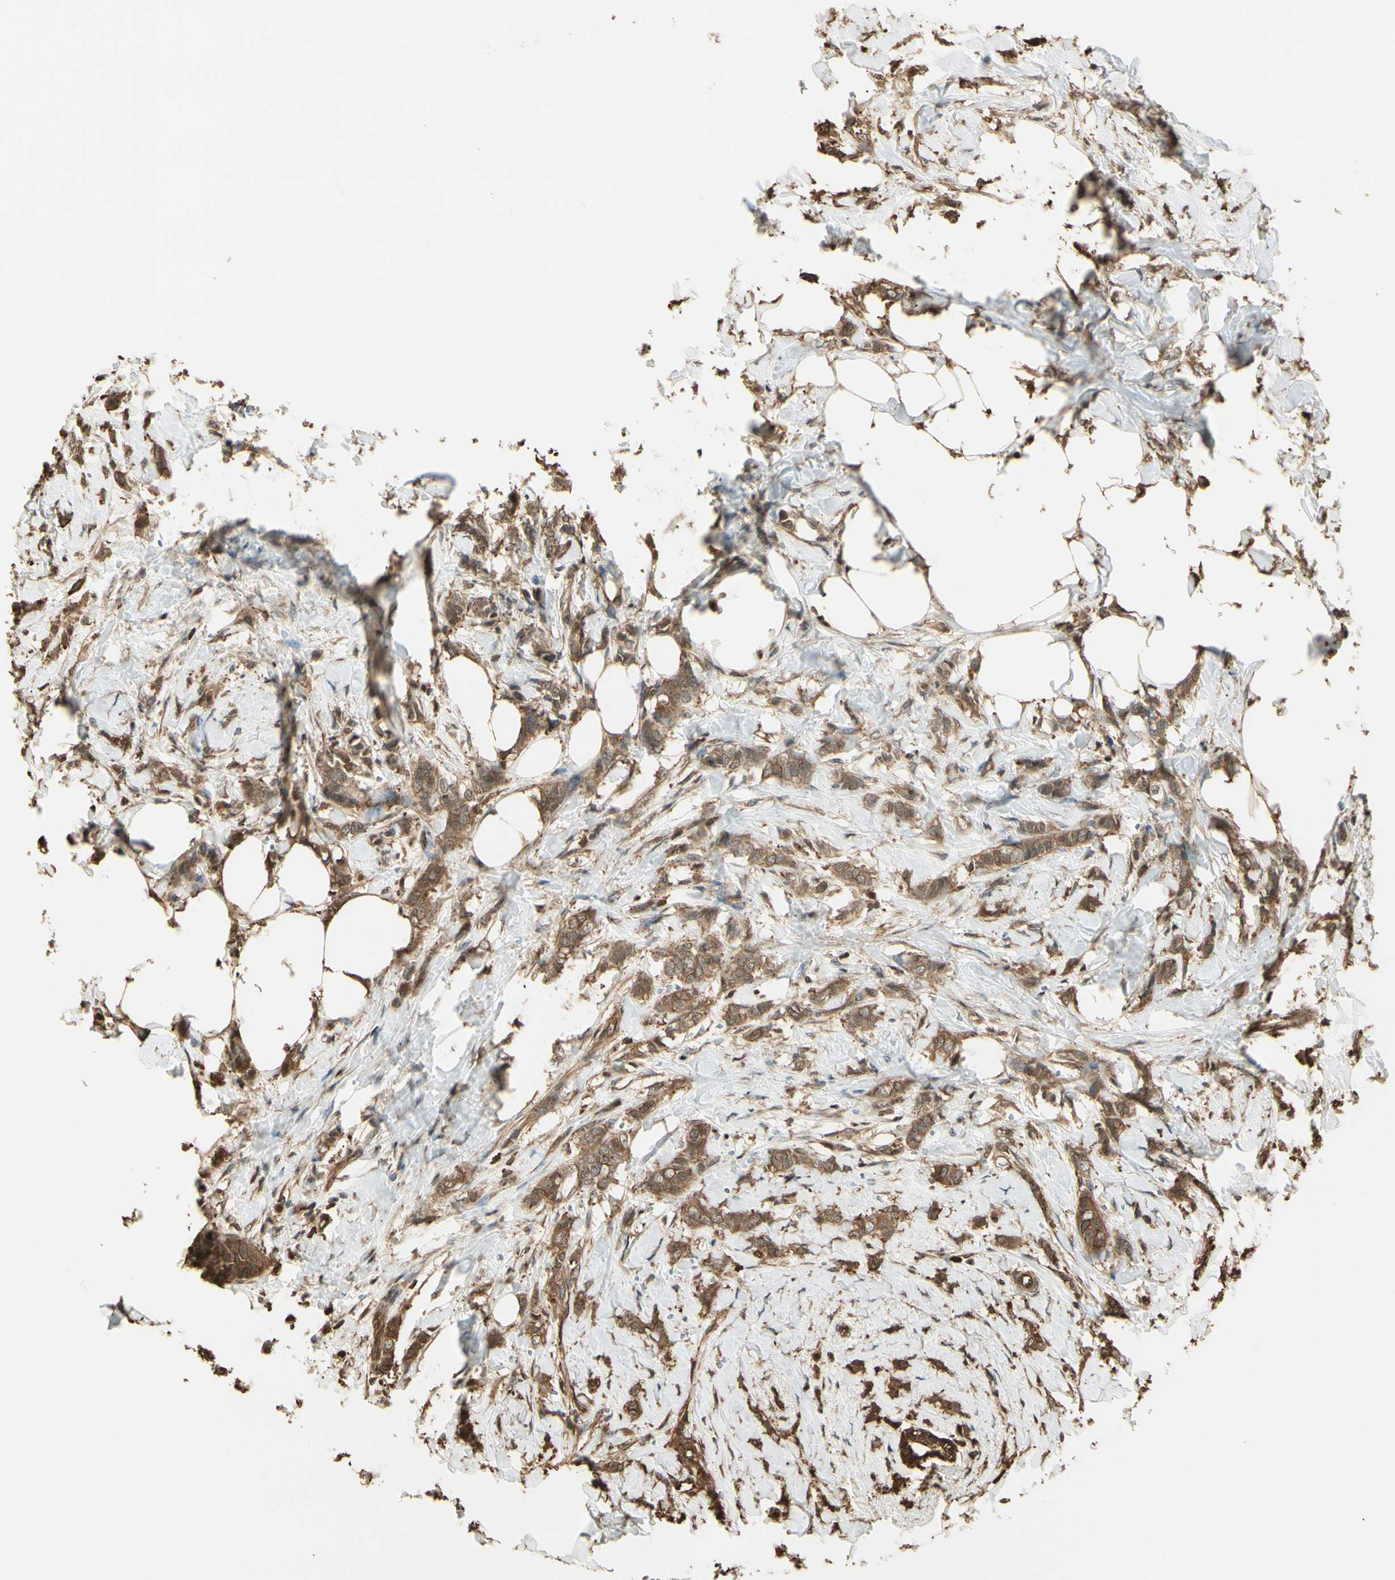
{"staining": {"intensity": "moderate", "quantity": ">75%", "location": "cytoplasmic/membranous"}, "tissue": "breast cancer", "cell_type": "Tumor cells", "image_type": "cancer", "snomed": [{"axis": "morphology", "description": "Lobular carcinoma, in situ"}, {"axis": "morphology", "description": "Lobular carcinoma"}, {"axis": "topography", "description": "Breast"}], "caption": "Immunohistochemistry (DAB (3,3'-diaminobenzidine)) staining of human breast cancer displays moderate cytoplasmic/membranous protein staining in approximately >75% of tumor cells.", "gene": "YWHAE", "patient": {"sex": "female", "age": 41}}